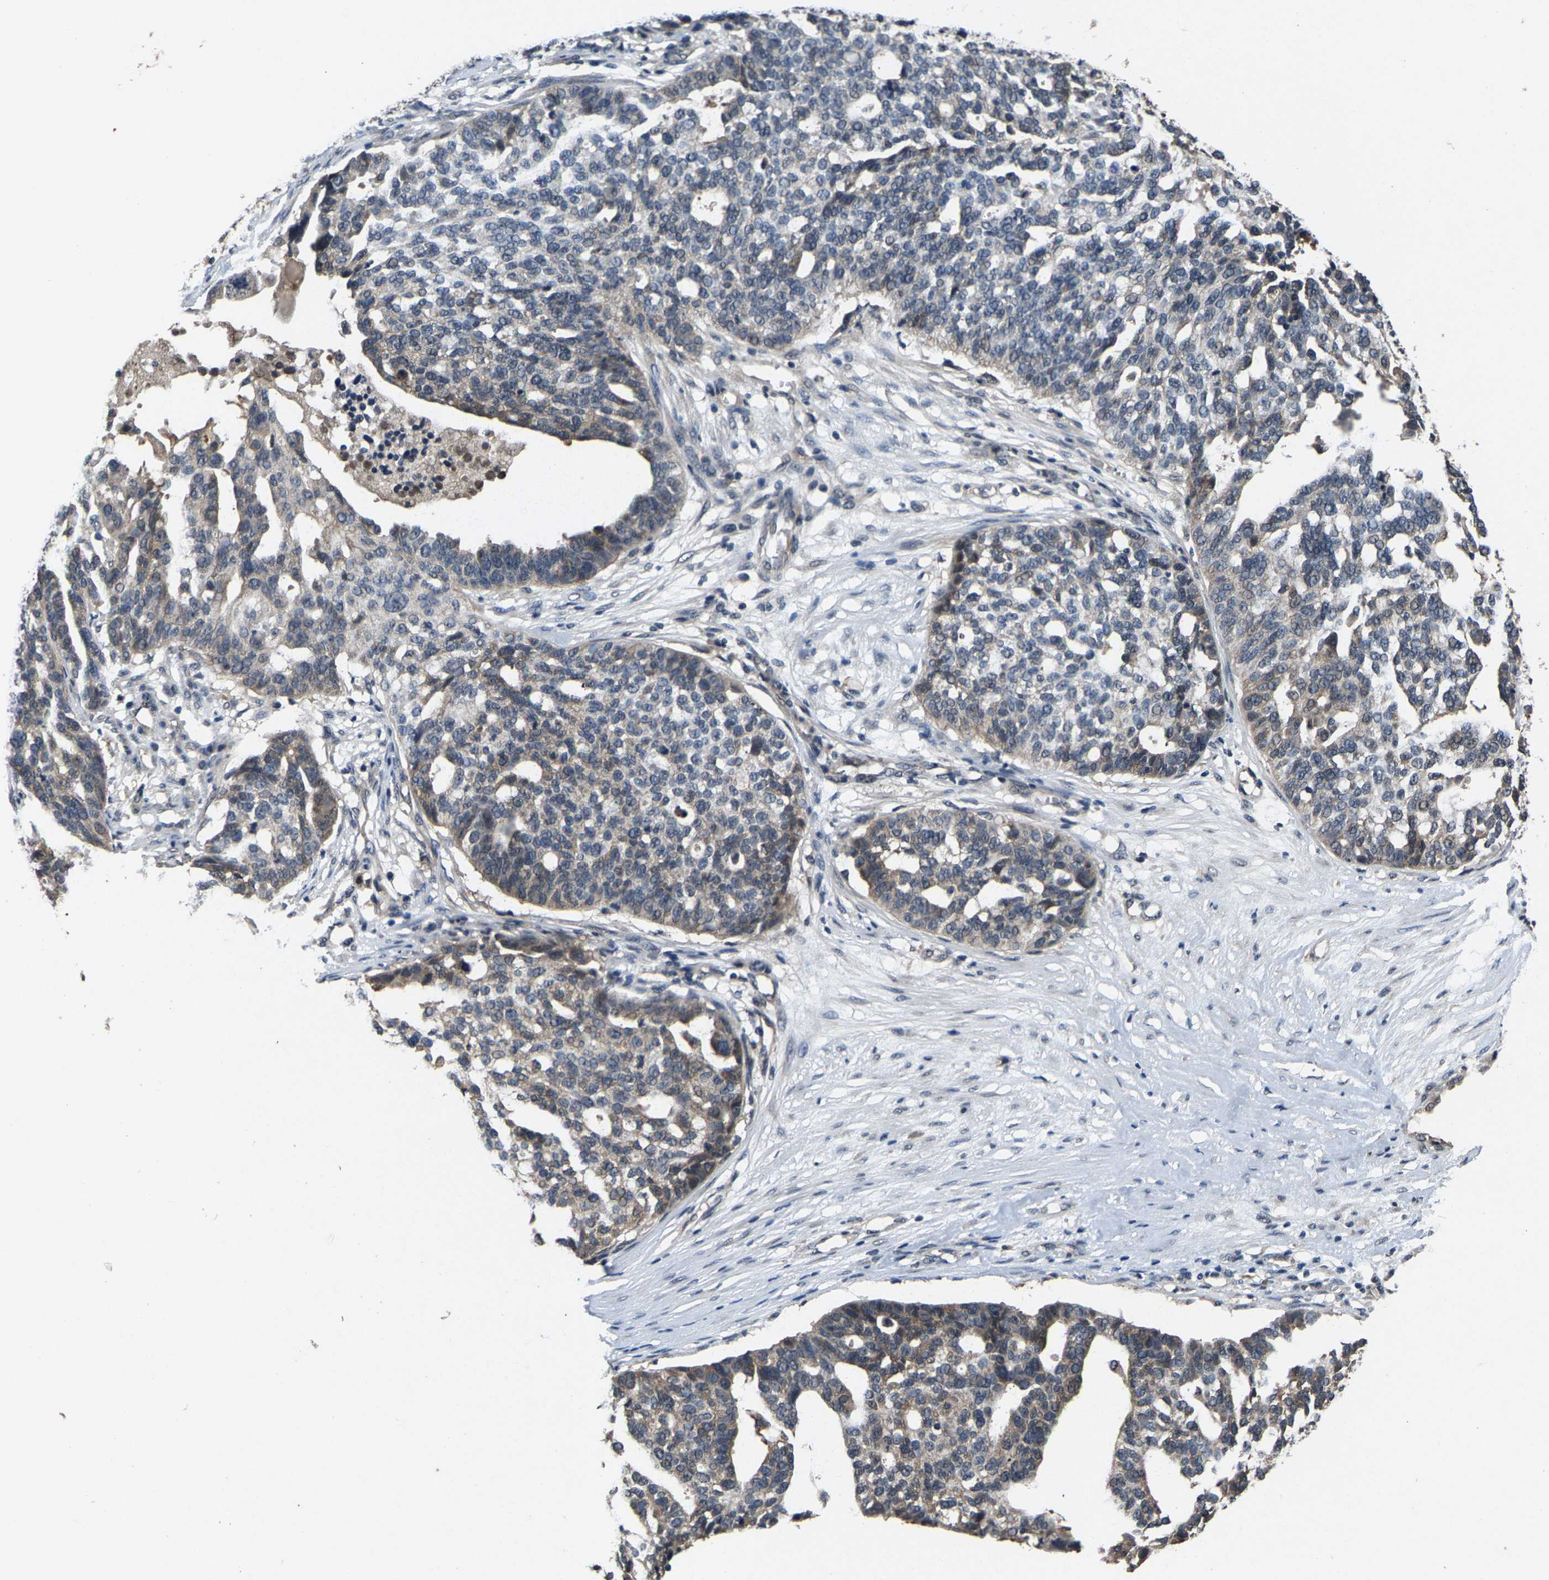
{"staining": {"intensity": "weak", "quantity": "<25%", "location": "cytoplasmic/membranous"}, "tissue": "ovarian cancer", "cell_type": "Tumor cells", "image_type": "cancer", "snomed": [{"axis": "morphology", "description": "Cystadenocarcinoma, serous, NOS"}, {"axis": "topography", "description": "Ovary"}], "caption": "Tumor cells are negative for protein expression in human serous cystadenocarcinoma (ovarian).", "gene": "HUWE1", "patient": {"sex": "female", "age": 59}}